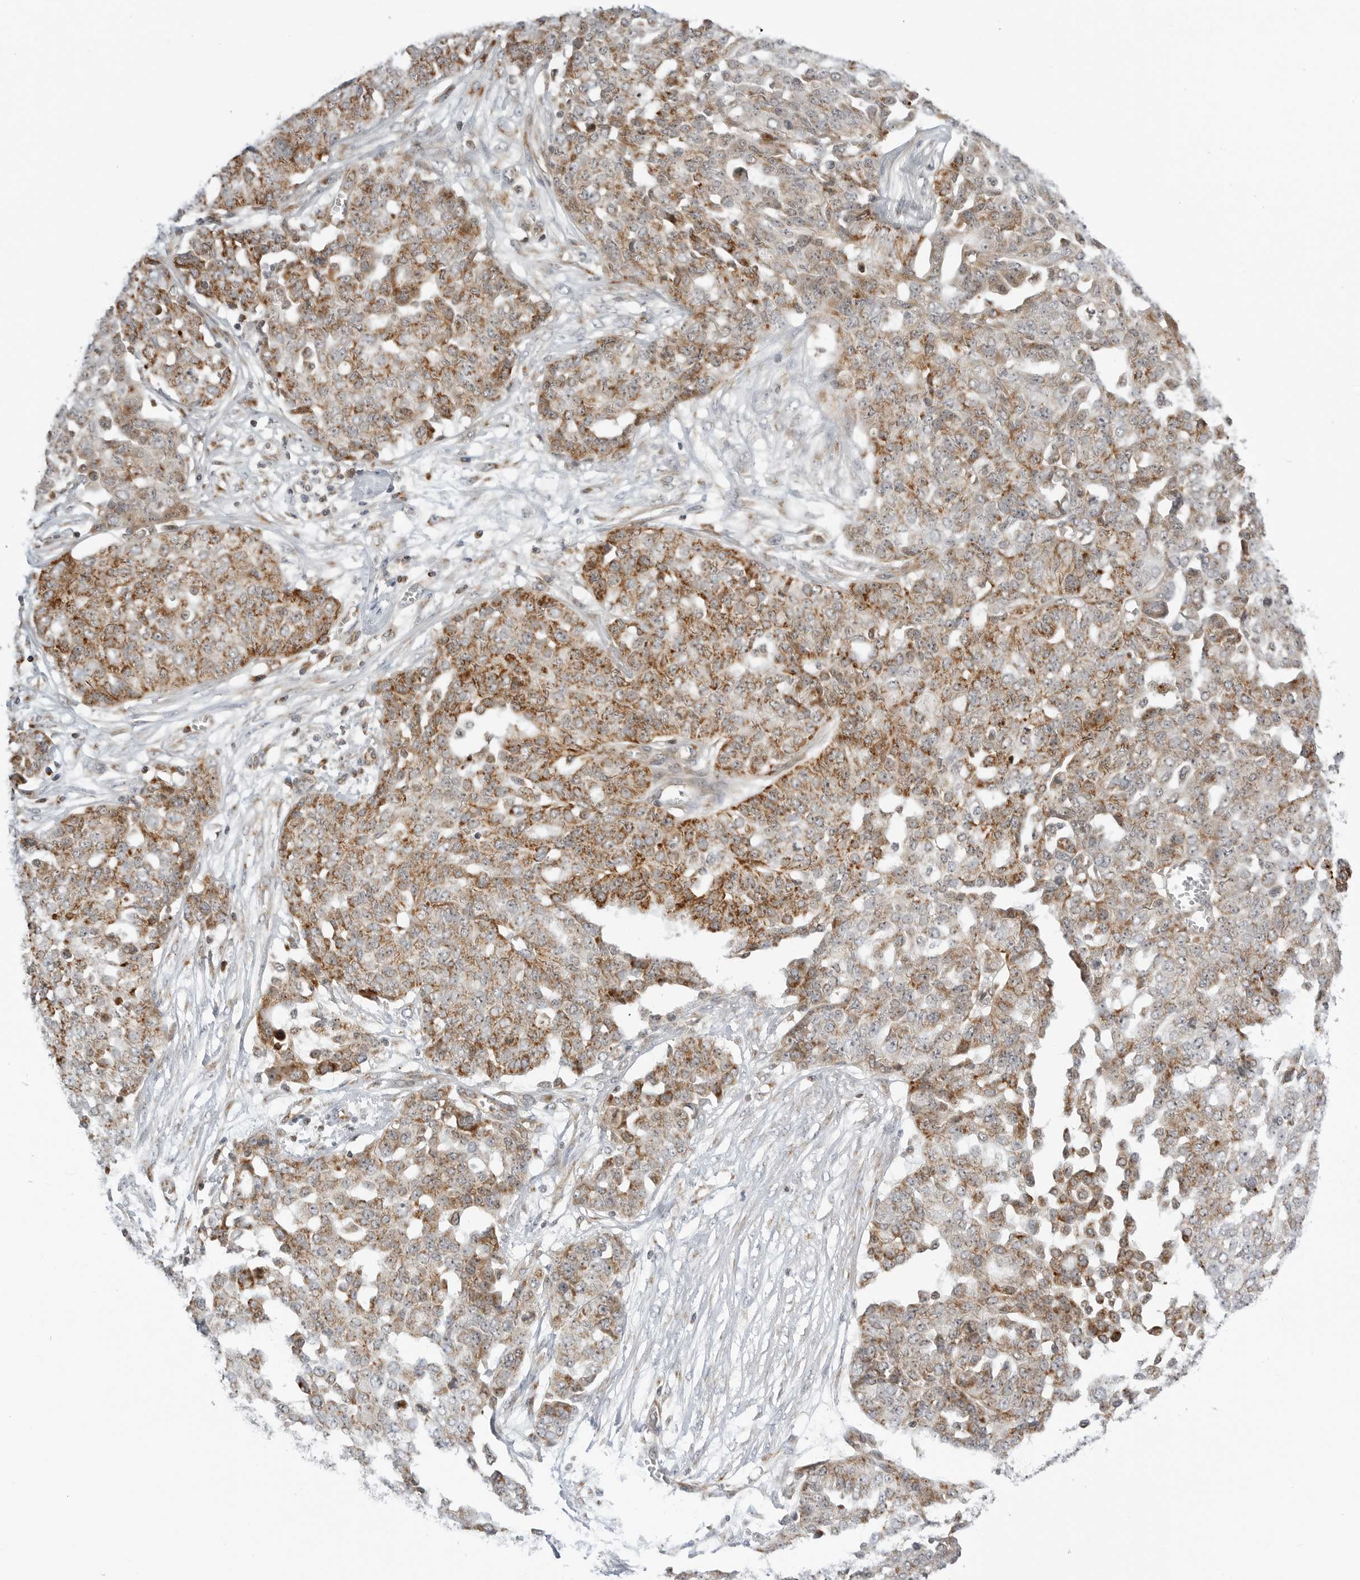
{"staining": {"intensity": "moderate", "quantity": ">75%", "location": "cytoplasmic/membranous"}, "tissue": "ovarian cancer", "cell_type": "Tumor cells", "image_type": "cancer", "snomed": [{"axis": "morphology", "description": "Cystadenocarcinoma, serous, NOS"}, {"axis": "topography", "description": "Soft tissue"}, {"axis": "topography", "description": "Ovary"}], "caption": "Immunohistochemistry (DAB (3,3'-diaminobenzidine)) staining of ovarian cancer (serous cystadenocarcinoma) shows moderate cytoplasmic/membranous protein positivity in approximately >75% of tumor cells.", "gene": "PEX2", "patient": {"sex": "female", "age": 57}}